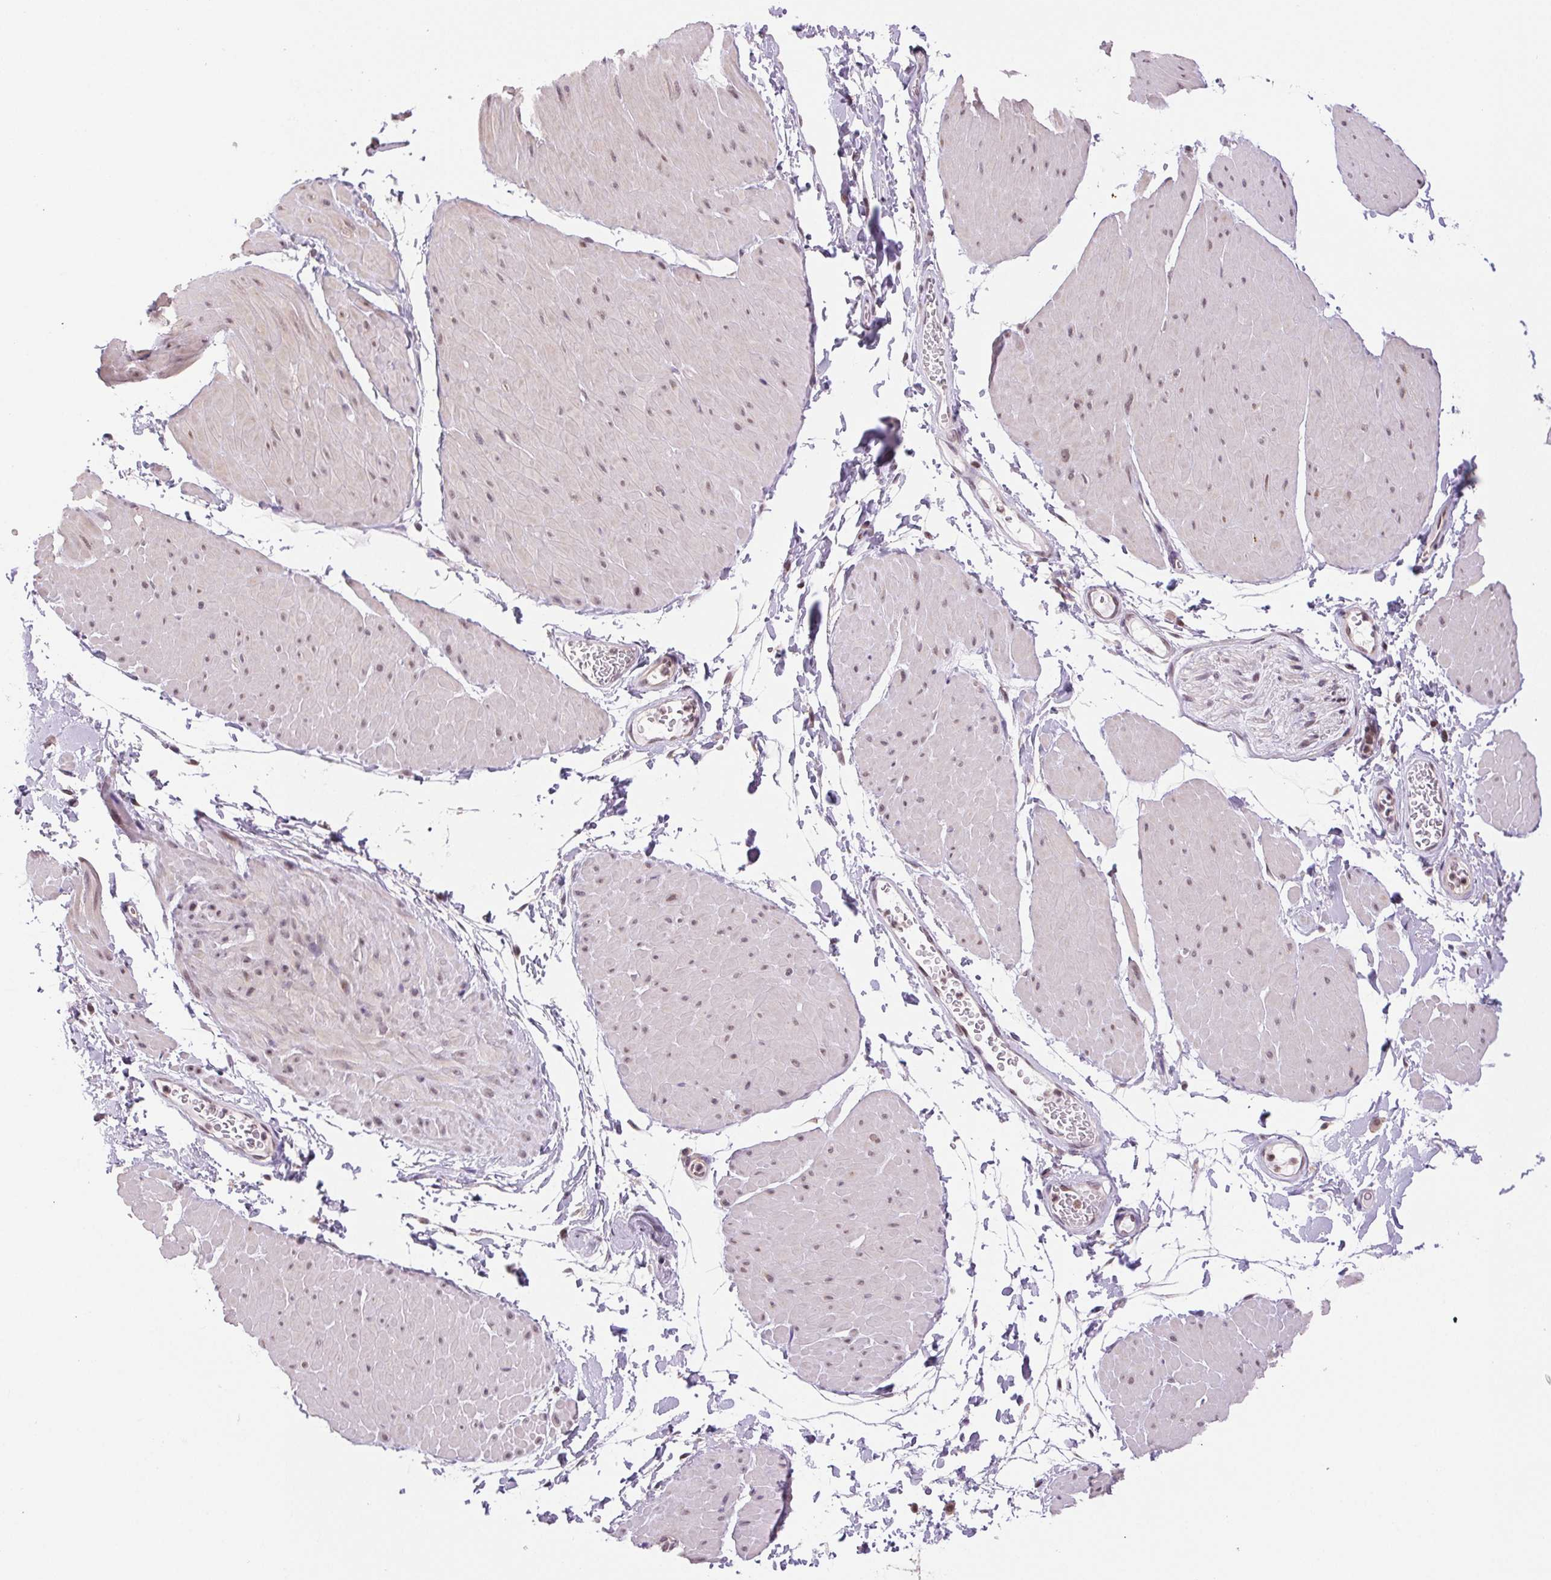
{"staining": {"intensity": "negative", "quantity": "none", "location": "none"}, "tissue": "adipose tissue", "cell_type": "Adipocytes", "image_type": "normal", "snomed": [{"axis": "morphology", "description": "Normal tissue, NOS"}, {"axis": "topography", "description": "Smooth muscle"}, {"axis": "topography", "description": "Peripheral nerve tissue"}], "caption": "This histopathology image is of normal adipose tissue stained with IHC to label a protein in brown with the nuclei are counter-stained blue. There is no positivity in adipocytes. (Stains: DAB immunohistochemistry with hematoxylin counter stain, Microscopy: brightfield microscopy at high magnification).", "gene": "GRHL3", "patient": {"sex": "male", "age": 58}}